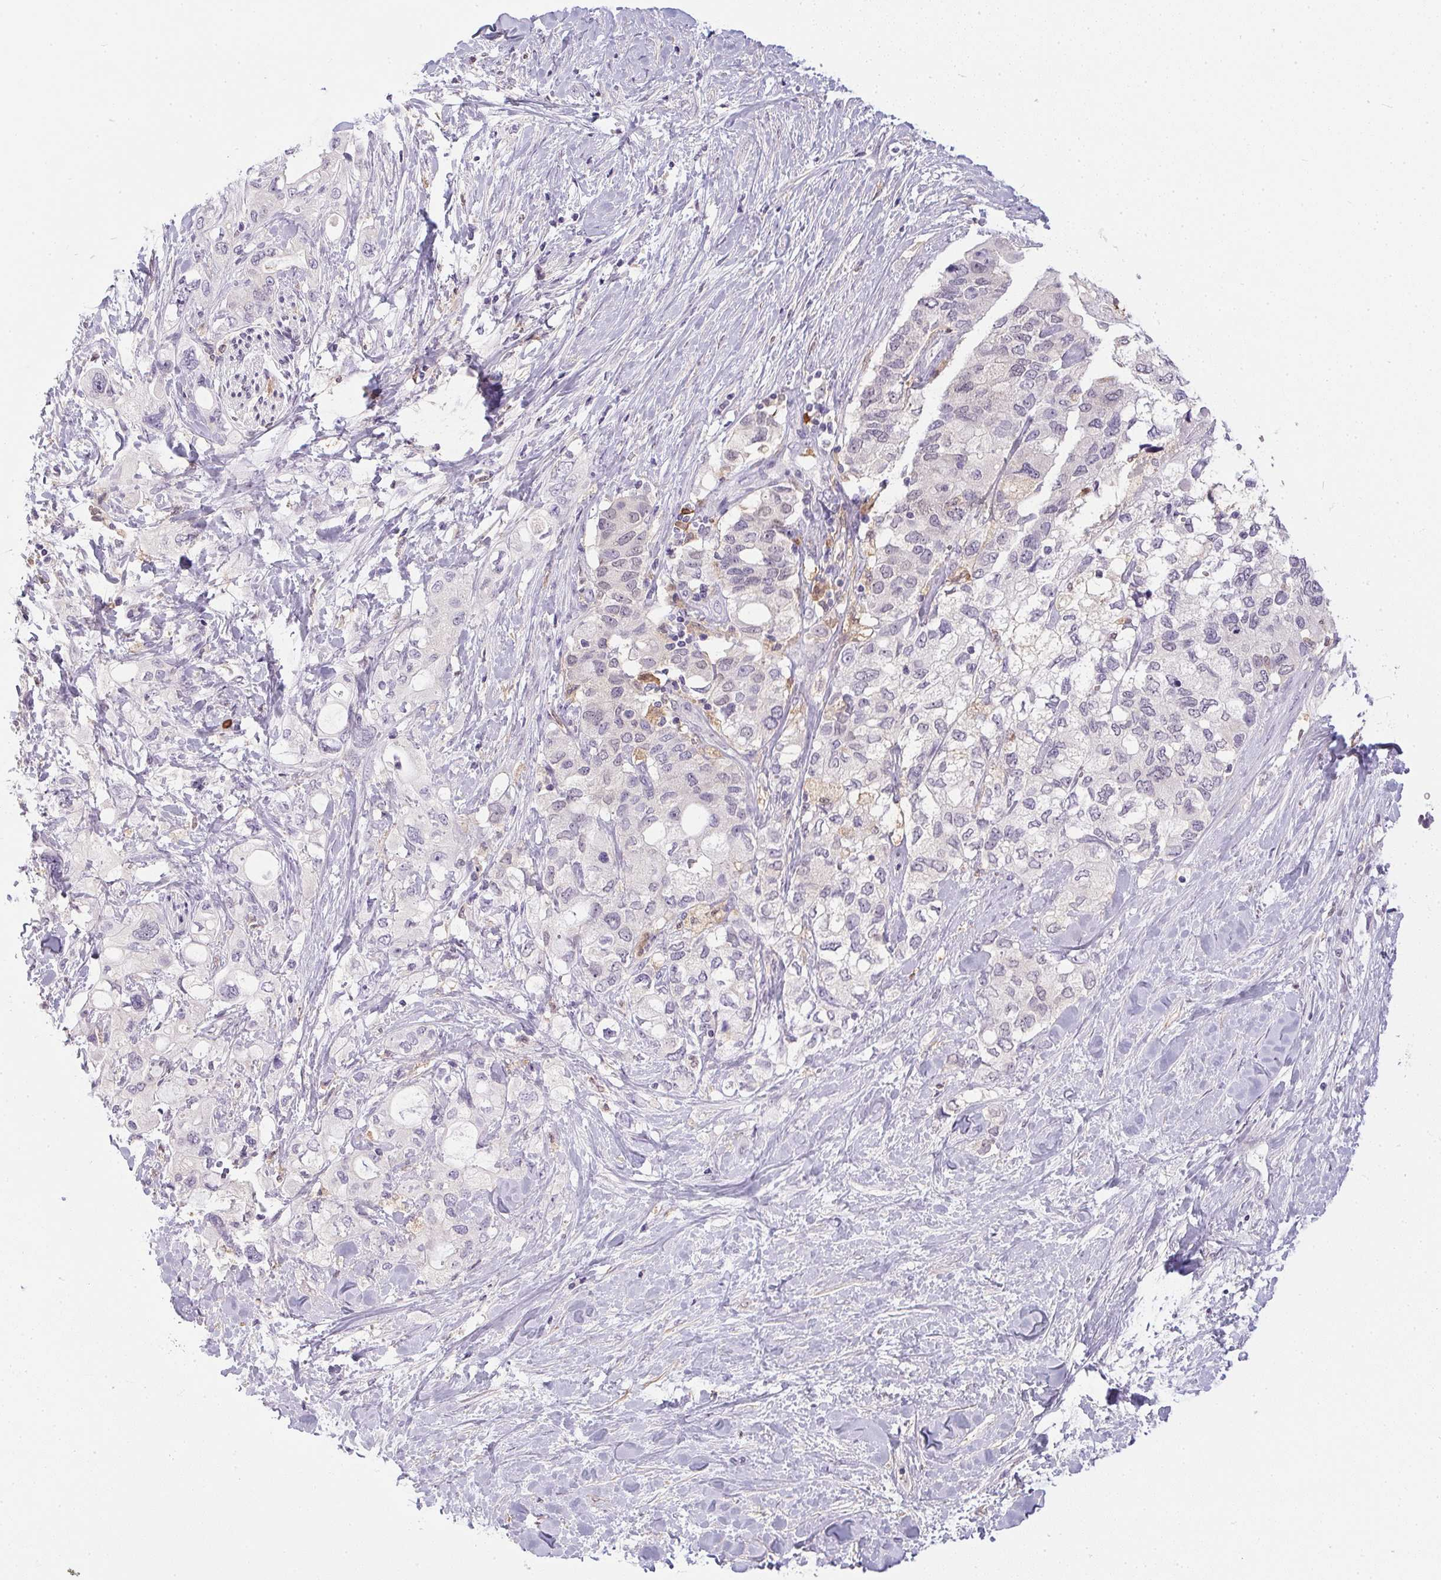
{"staining": {"intensity": "negative", "quantity": "none", "location": "none"}, "tissue": "pancreatic cancer", "cell_type": "Tumor cells", "image_type": "cancer", "snomed": [{"axis": "morphology", "description": "Adenocarcinoma, NOS"}, {"axis": "topography", "description": "Pancreas"}], "caption": "This is a micrograph of immunohistochemistry staining of adenocarcinoma (pancreatic), which shows no positivity in tumor cells.", "gene": "DNAJC5G", "patient": {"sex": "female", "age": 56}}